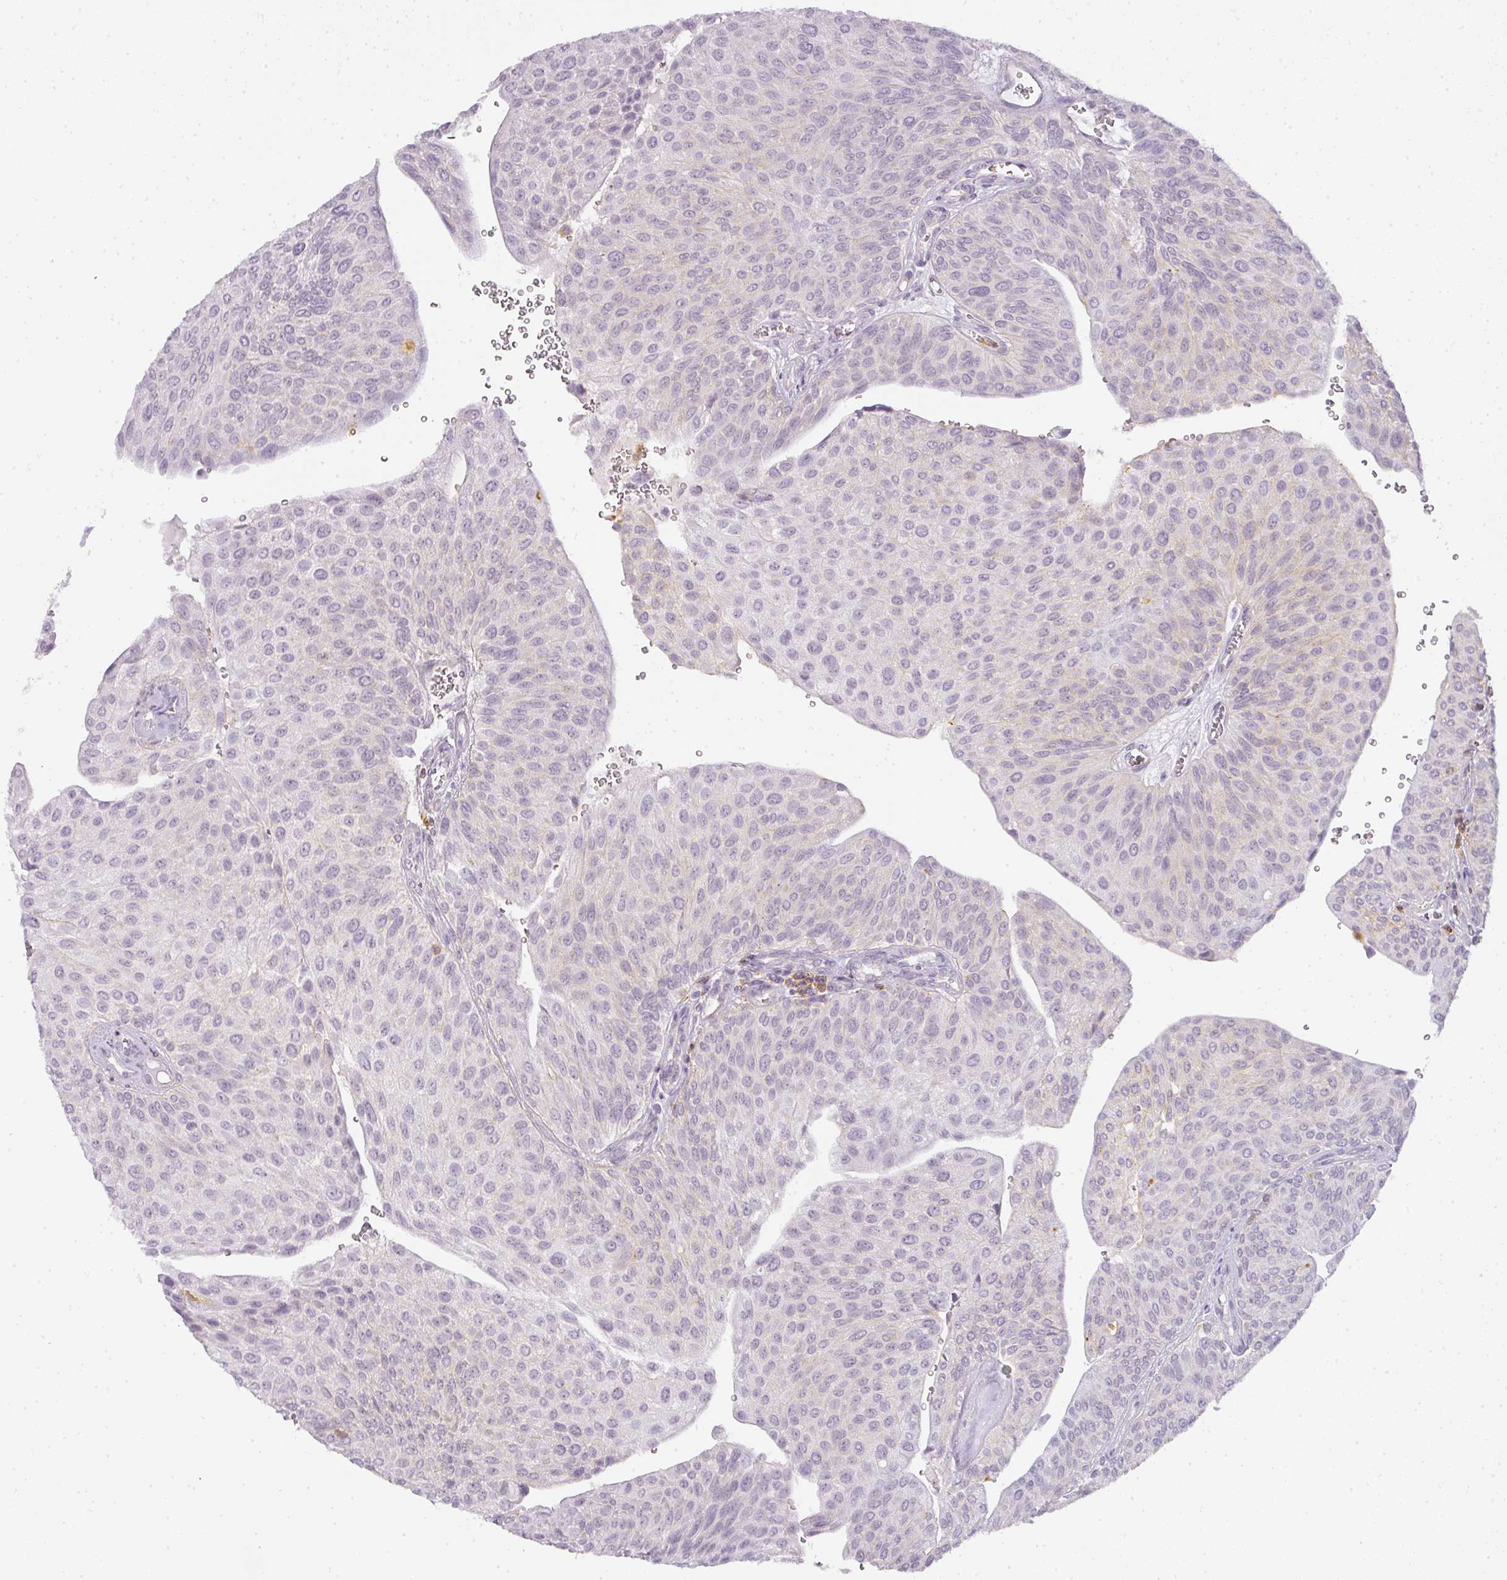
{"staining": {"intensity": "negative", "quantity": "none", "location": "none"}, "tissue": "urothelial cancer", "cell_type": "Tumor cells", "image_type": "cancer", "snomed": [{"axis": "morphology", "description": "Urothelial carcinoma, NOS"}, {"axis": "topography", "description": "Urinary bladder"}], "caption": "The photomicrograph reveals no significant staining in tumor cells of transitional cell carcinoma.", "gene": "TMEM42", "patient": {"sex": "male", "age": 67}}